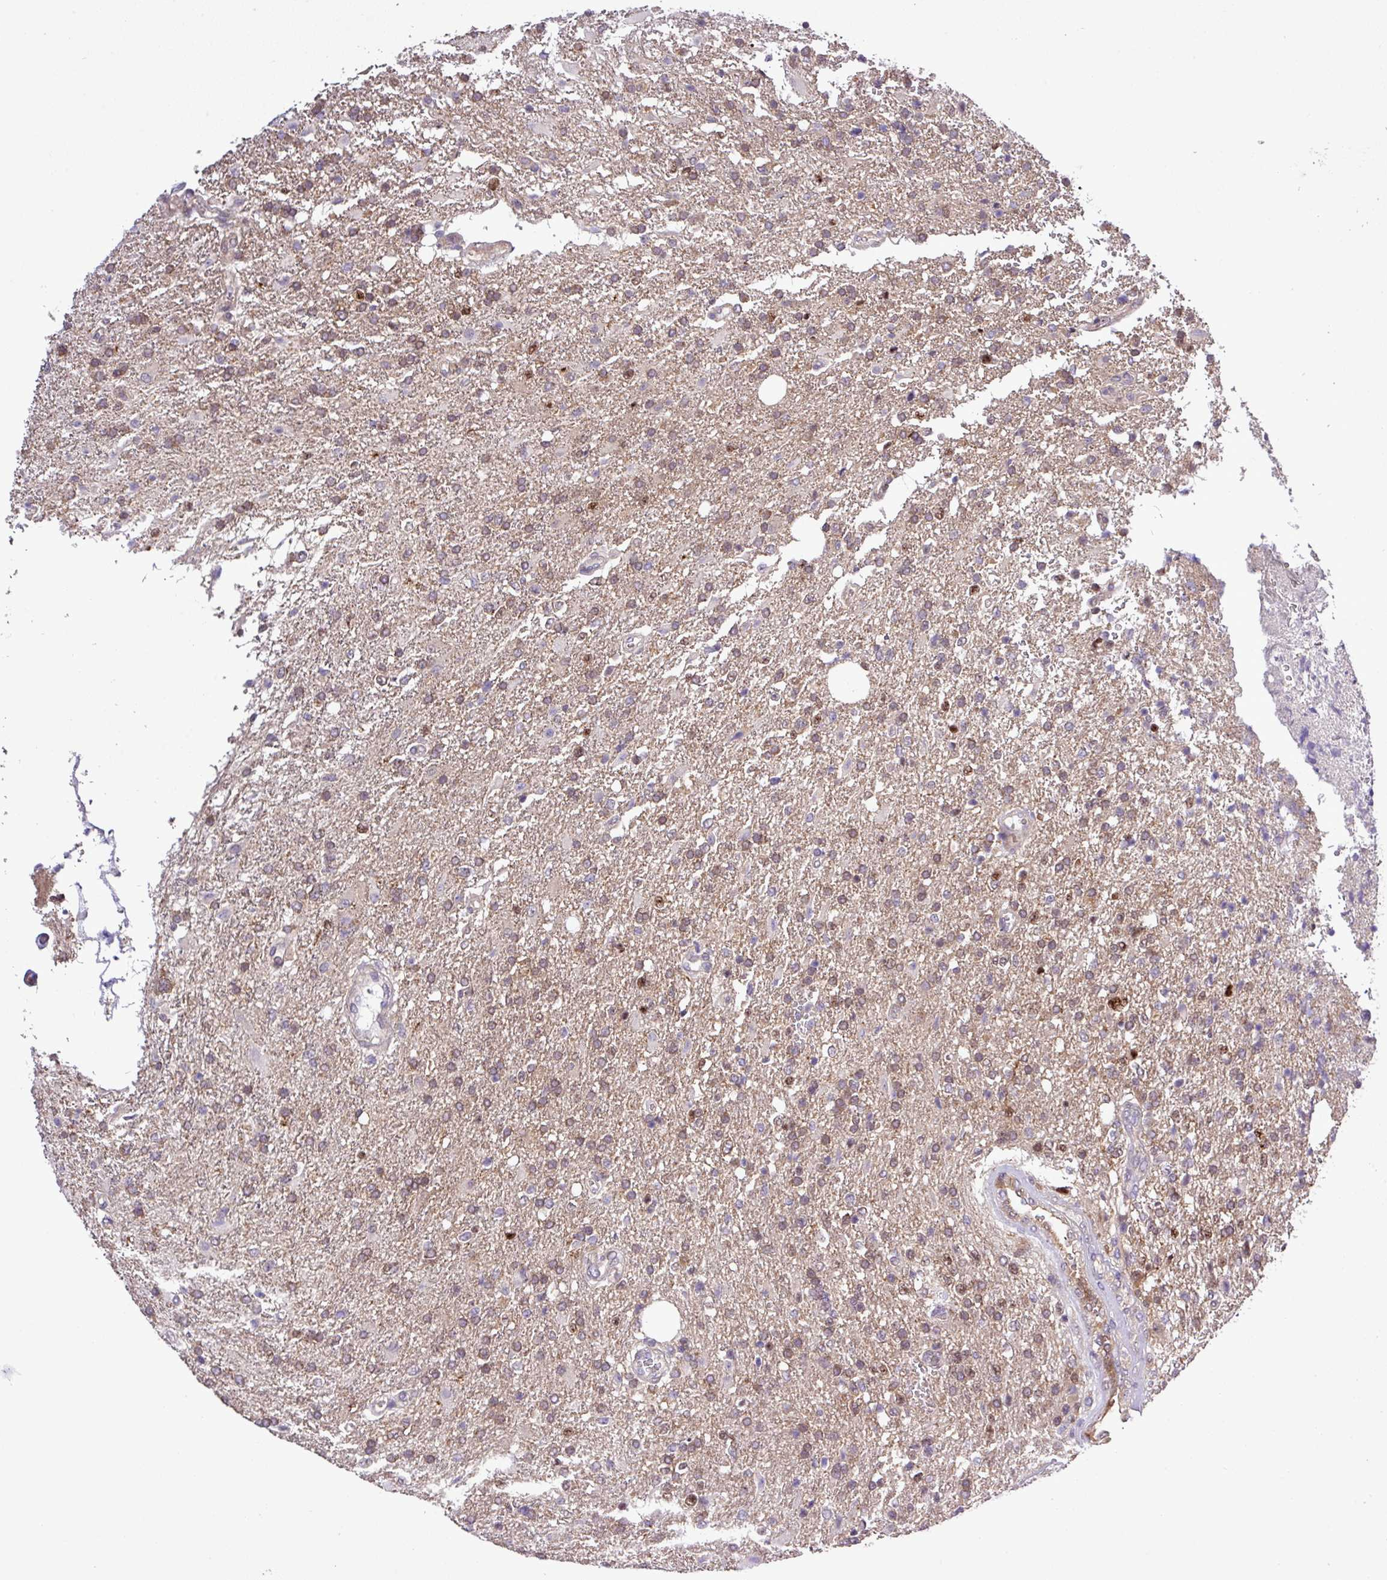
{"staining": {"intensity": "weak", "quantity": "25%-75%", "location": "cytoplasmic/membranous,nuclear"}, "tissue": "glioma", "cell_type": "Tumor cells", "image_type": "cancer", "snomed": [{"axis": "morphology", "description": "Glioma, malignant, High grade"}, {"axis": "topography", "description": "Brain"}], "caption": "High-magnification brightfield microscopy of high-grade glioma (malignant) stained with DAB (brown) and counterstained with hematoxylin (blue). tumor cells exhibit weak cytoplasmic/membranous and nuclear positivity is seen in about25%-75% of cells.", "gene": "CARHSP1", "patient": {"sex": "male", "age": 56}}